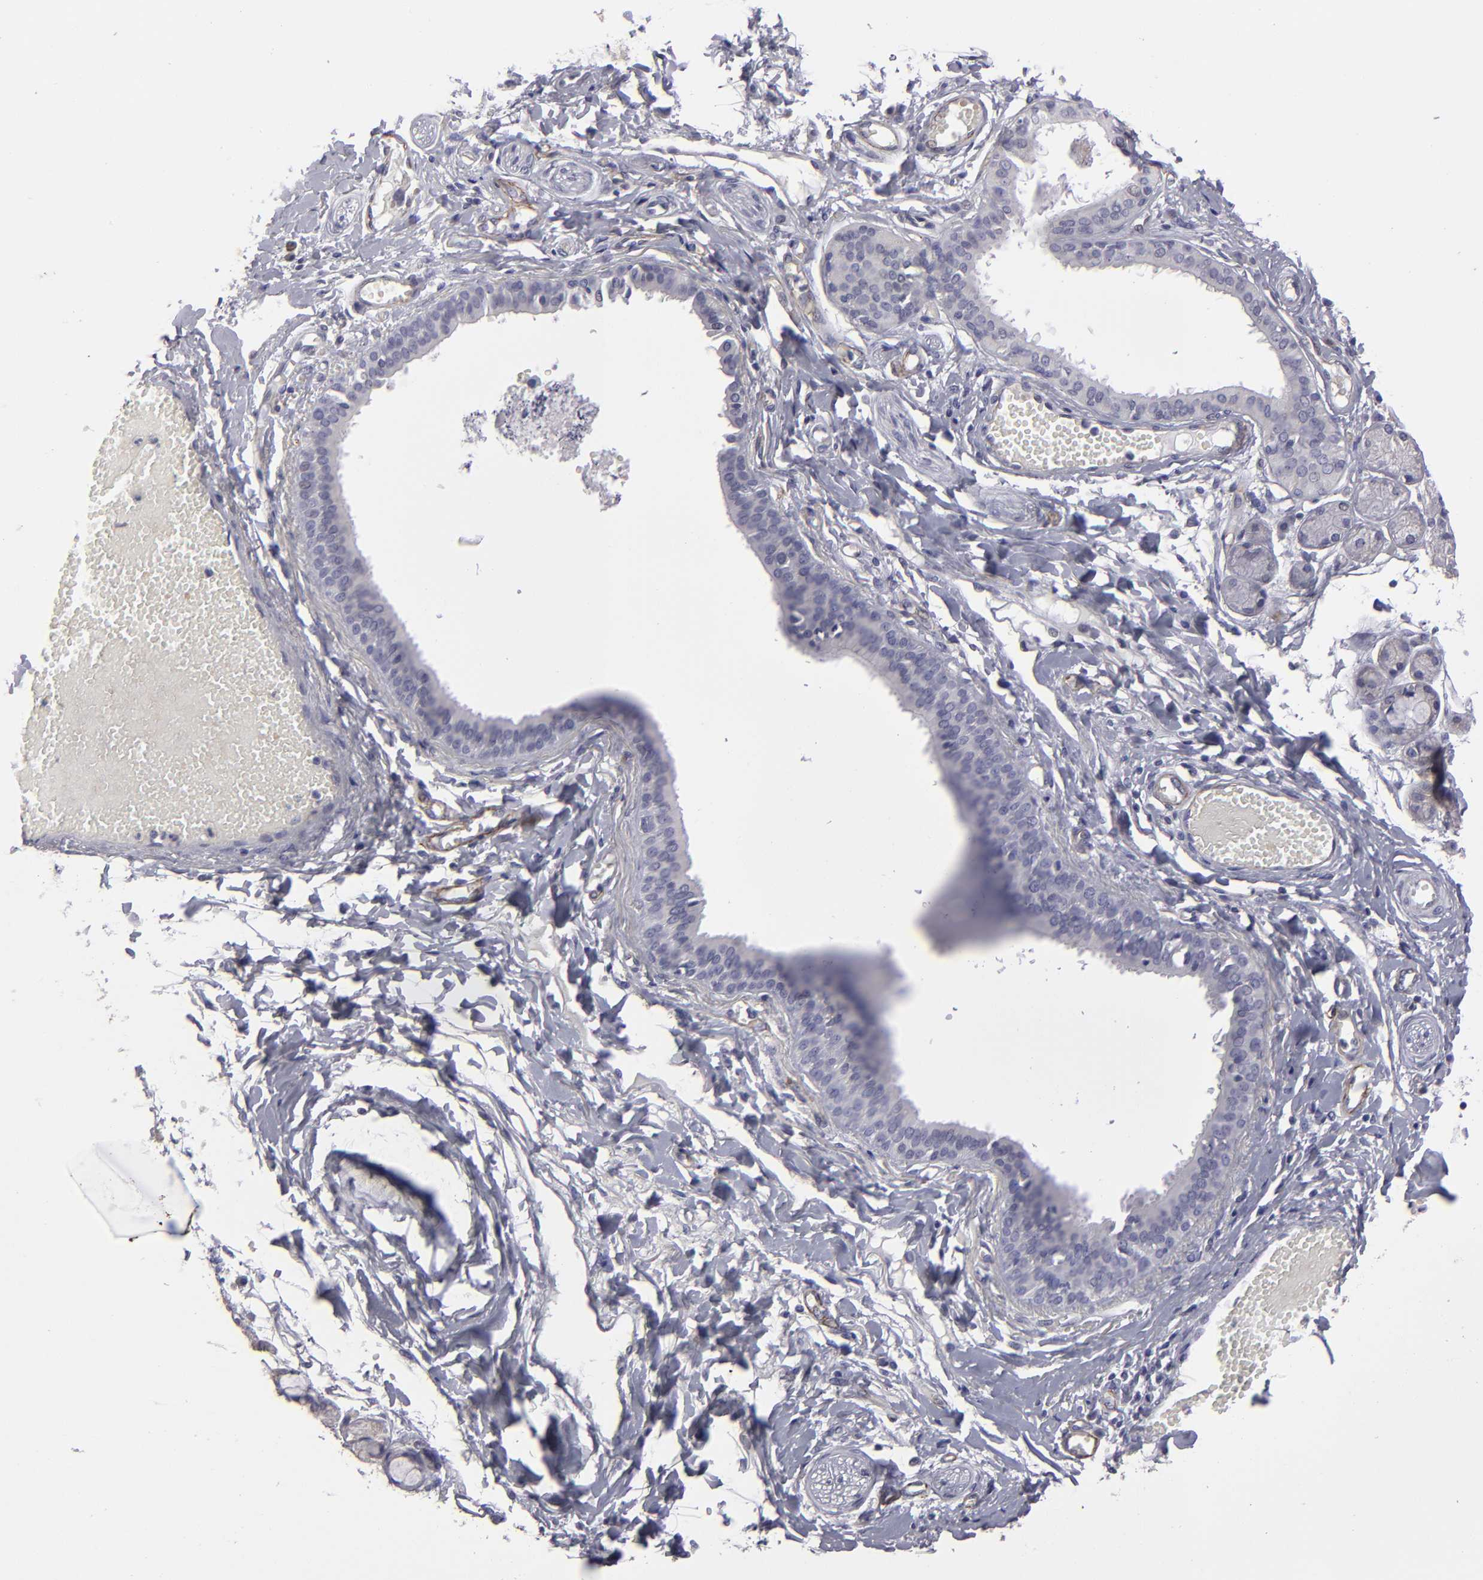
{"staining": {"intensity": "negative", "quantity": "none", "location": "none"}, "tissue": "salivary gland", "cell_type": "Glandular cells", "image_type": "normal", "snomed": [{"axis": "morphology", "description": "Normal tissue, NOS"}, {"axis": "topography", "description": "Skeletal muscle"}, {"axis": "topography", "description": "Oral tissue"}, {"axis": "topography", "description": "Salivary gland"}, {"axis": "topography", "description": "Peripheral nerve tissue"}], "caption": "The photomicrograph displays no significant positivity in glandular cells of salivary gland. Brightfield microscopy of IHC stained with DAB (3,3'-diaminobenzidine) (brown) and hematoxylin (blue), captured at high magnification.", "gene": "ZNF175", "patient": {"sex": "male", "age": 54}}